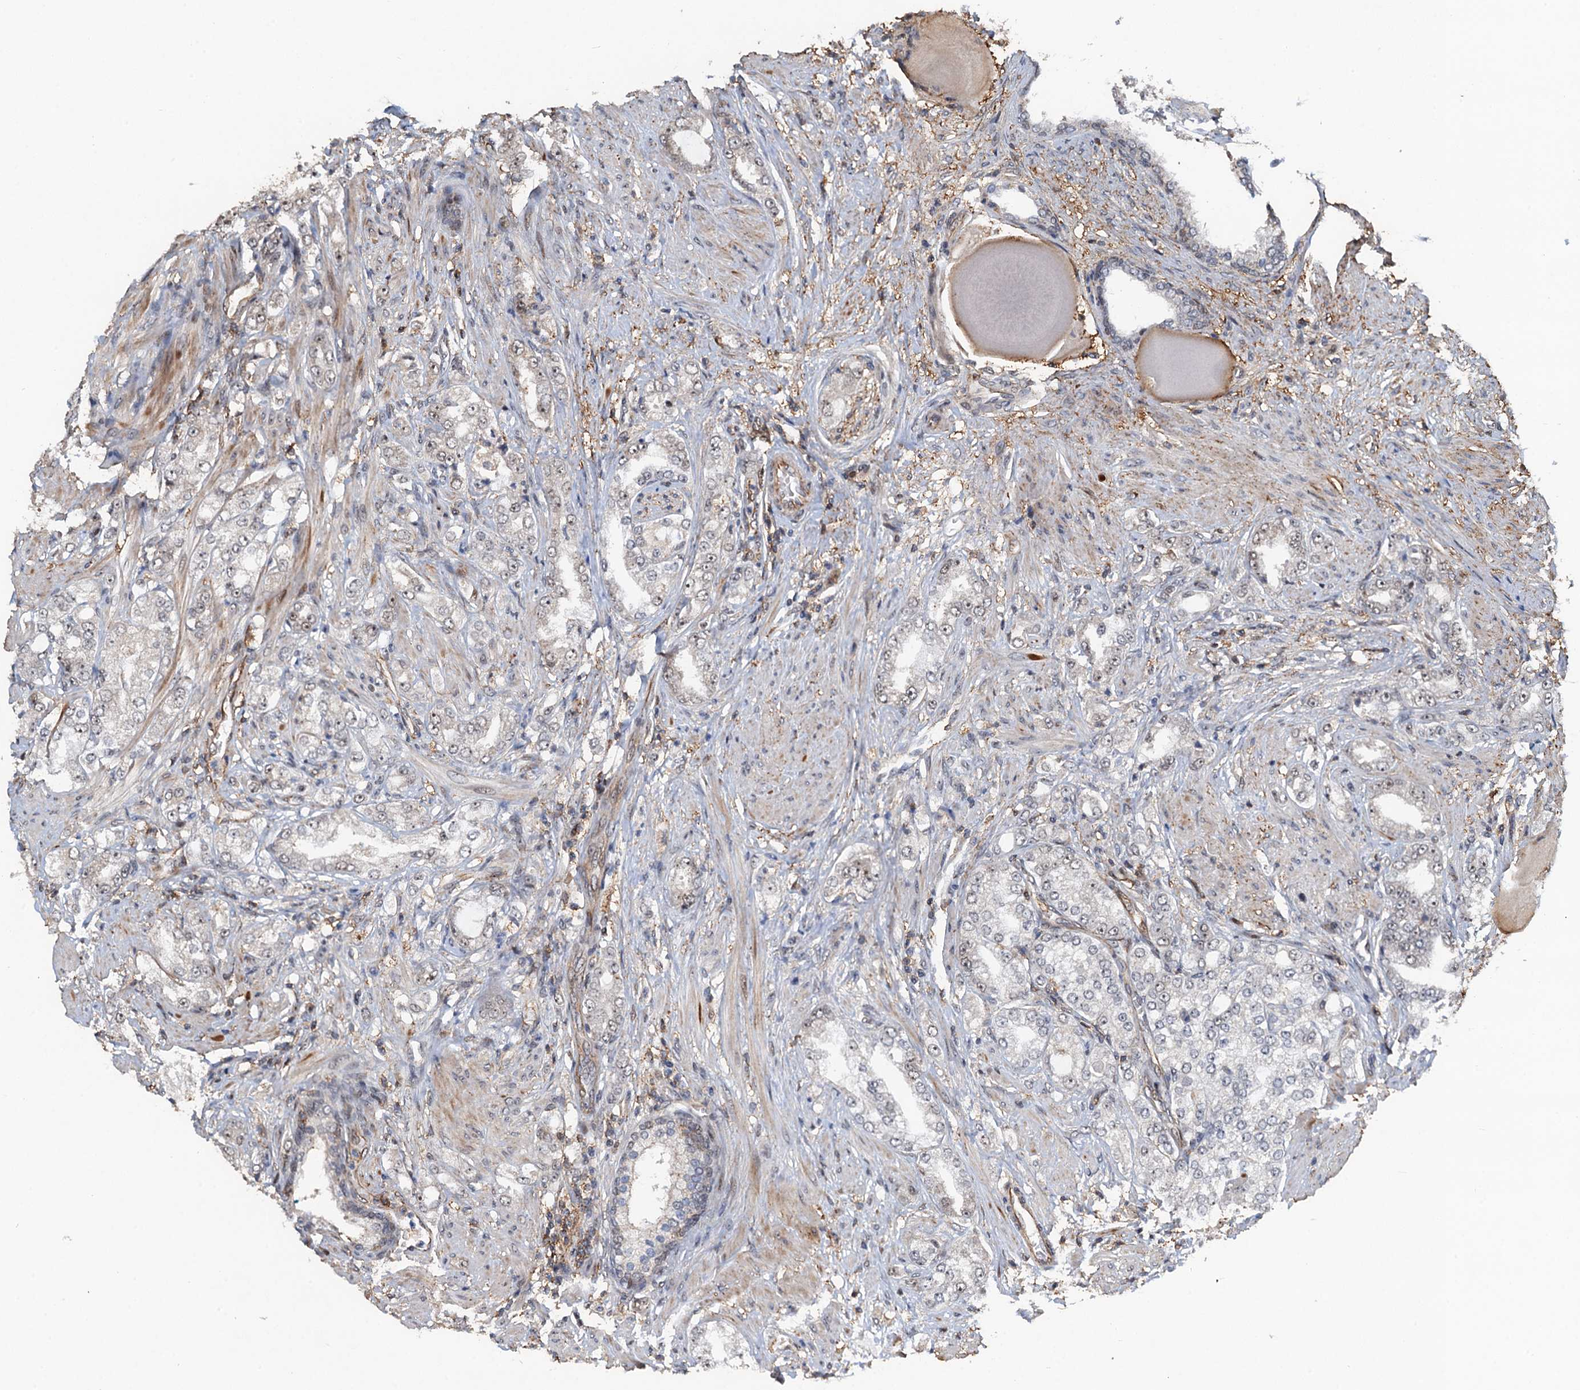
{"staining": {"intensity": "weak", "quantity": "<25%", "location": "nuclear"}, "tissue": "prostate cancer", "cell_type": "Tumor cells", "image_type": "cancer", "snomed": [{"axis": "morphology", "description": "Adenocarcinoma, High grade"}, {"axis": "topography", "description": "Prostate"}], "caption": "Immunohistochemistry of adenocarcinoma (high-grade) (prostate) displays no staining in tumor cells. Nuclei are stained in blue.", "gene": "TMA16", "patient": {"sex": "male", "age": 64}}